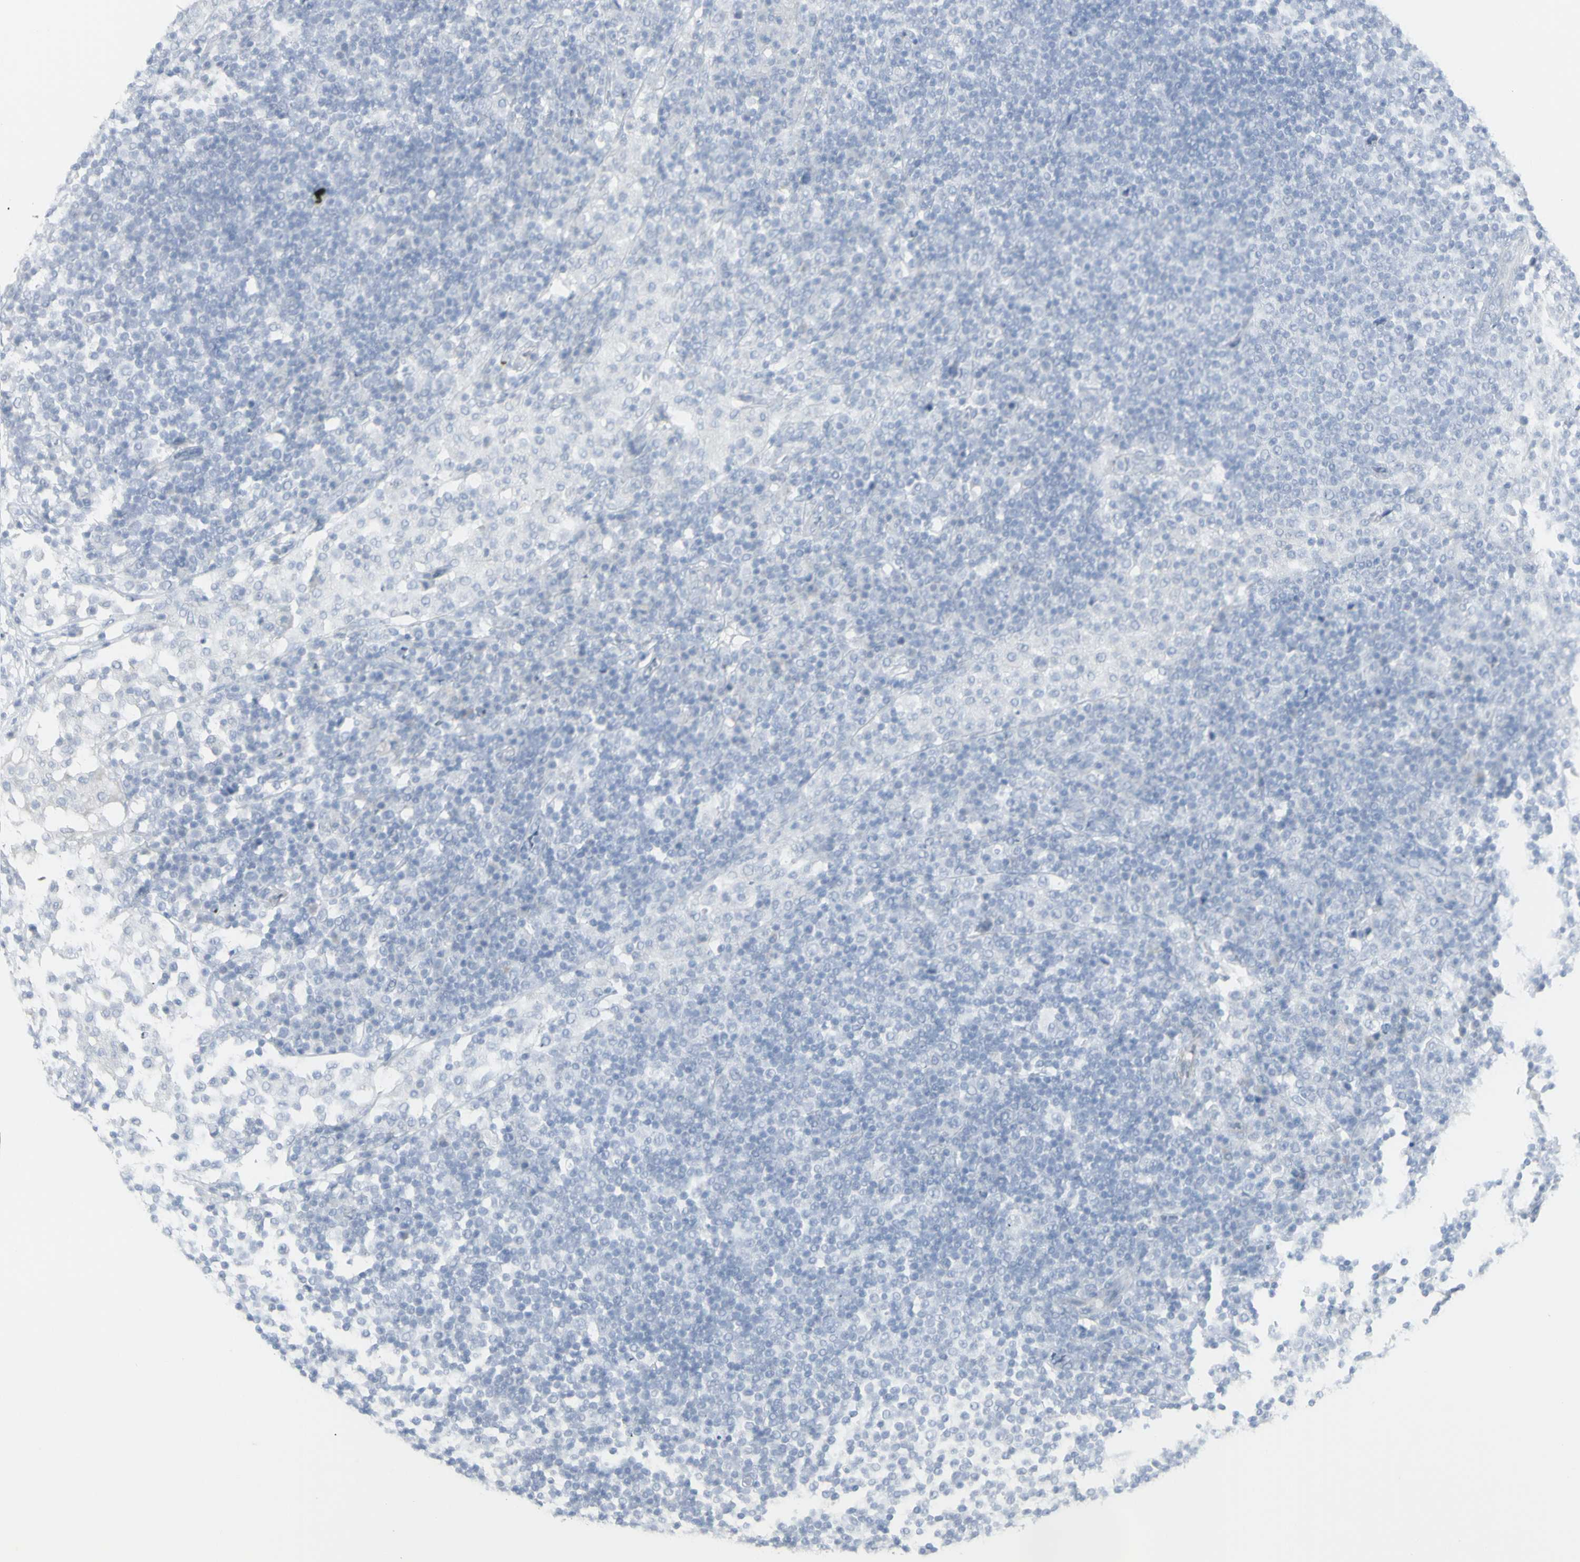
{"staining": {"intensity": "negative", "quantity": "none", "location": "none"}, "tissue": "lymph node", "cell_type": "Germinal center cells", "image_type": "normal", "snomed": [{"axis": "morphology", "description": "Normal tissue, NOS"}, {"axis": "topography", "description": "Lymph node"}], "caption": "This histopathology image is of normal lymph node stained with immunohistochemistry (IHC) to label a protein in brown with the nuclei are counter-stained blue. There is no expression in germinal center cells.", "gene": "ENSG00000198211", "patient": {"sex": "female", "age": 53}}